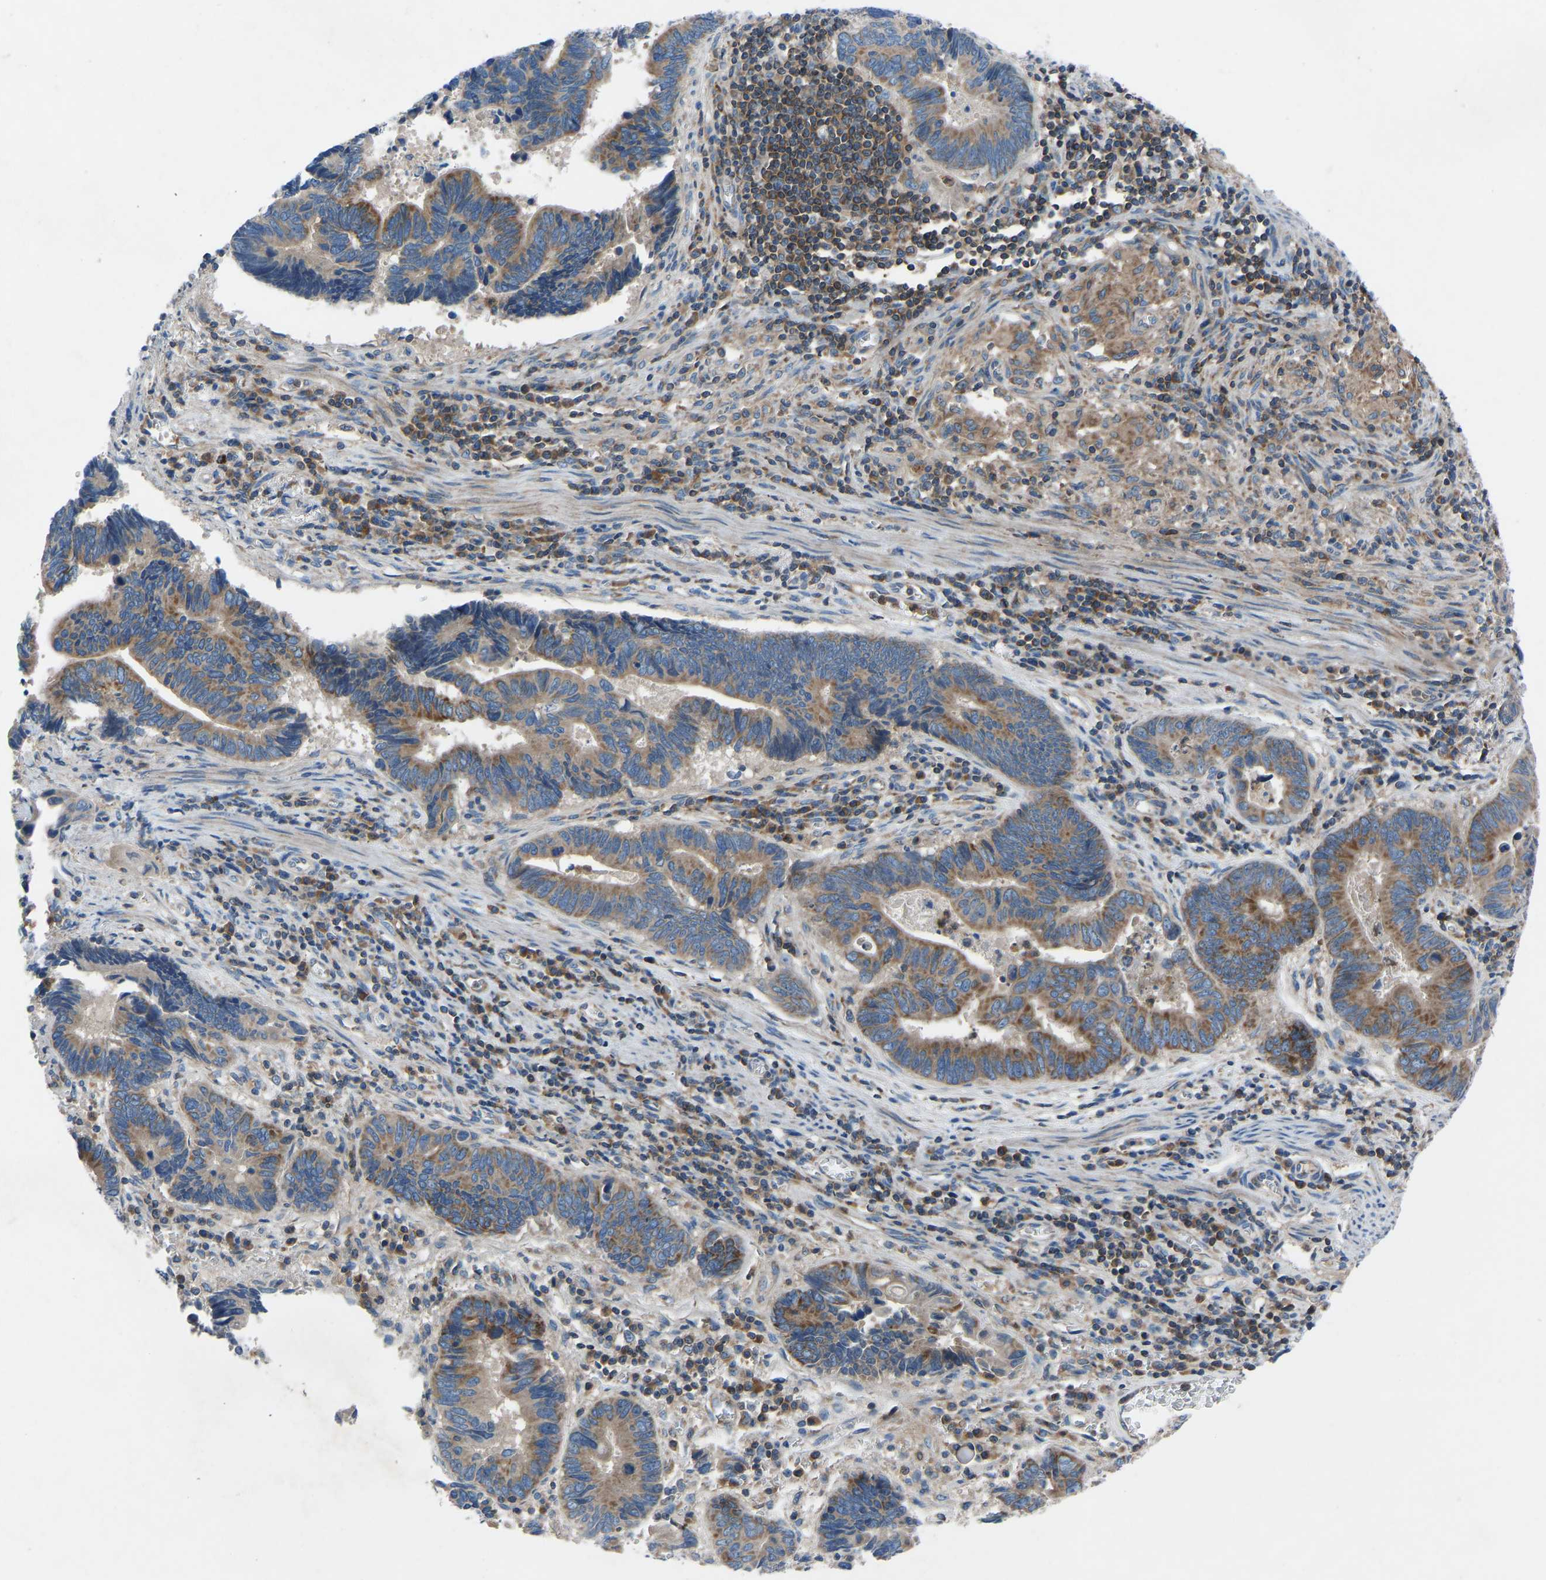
{"staining": {"intensity": "moderate", "quantity": ">75%", "location": "cytoplasmic/membranous"}, "tissue": "pancreatic cancer", "cell_type": "Tumor cells", "image_type": "cancer", "snomed": [{"axis": "morphology", "description": "Adenocarcinoma, NOS"}, {"axis": "topography", "description": "Pancreas"}], "caption": "Immunohistochemistry (IHC) (DAB (3,3'-diaminobenzidine)) staining of human adenocarcinoma (pancreatic) shows moderate cytoplasmic/membranous protein positivity in about >75% of tumor cells. Immunohistochemistry (IHC) stains the protein in brown and the nuclei are stained blue.", "gene": "GRK6", "patient": {"sex": "female", "age": 70}}